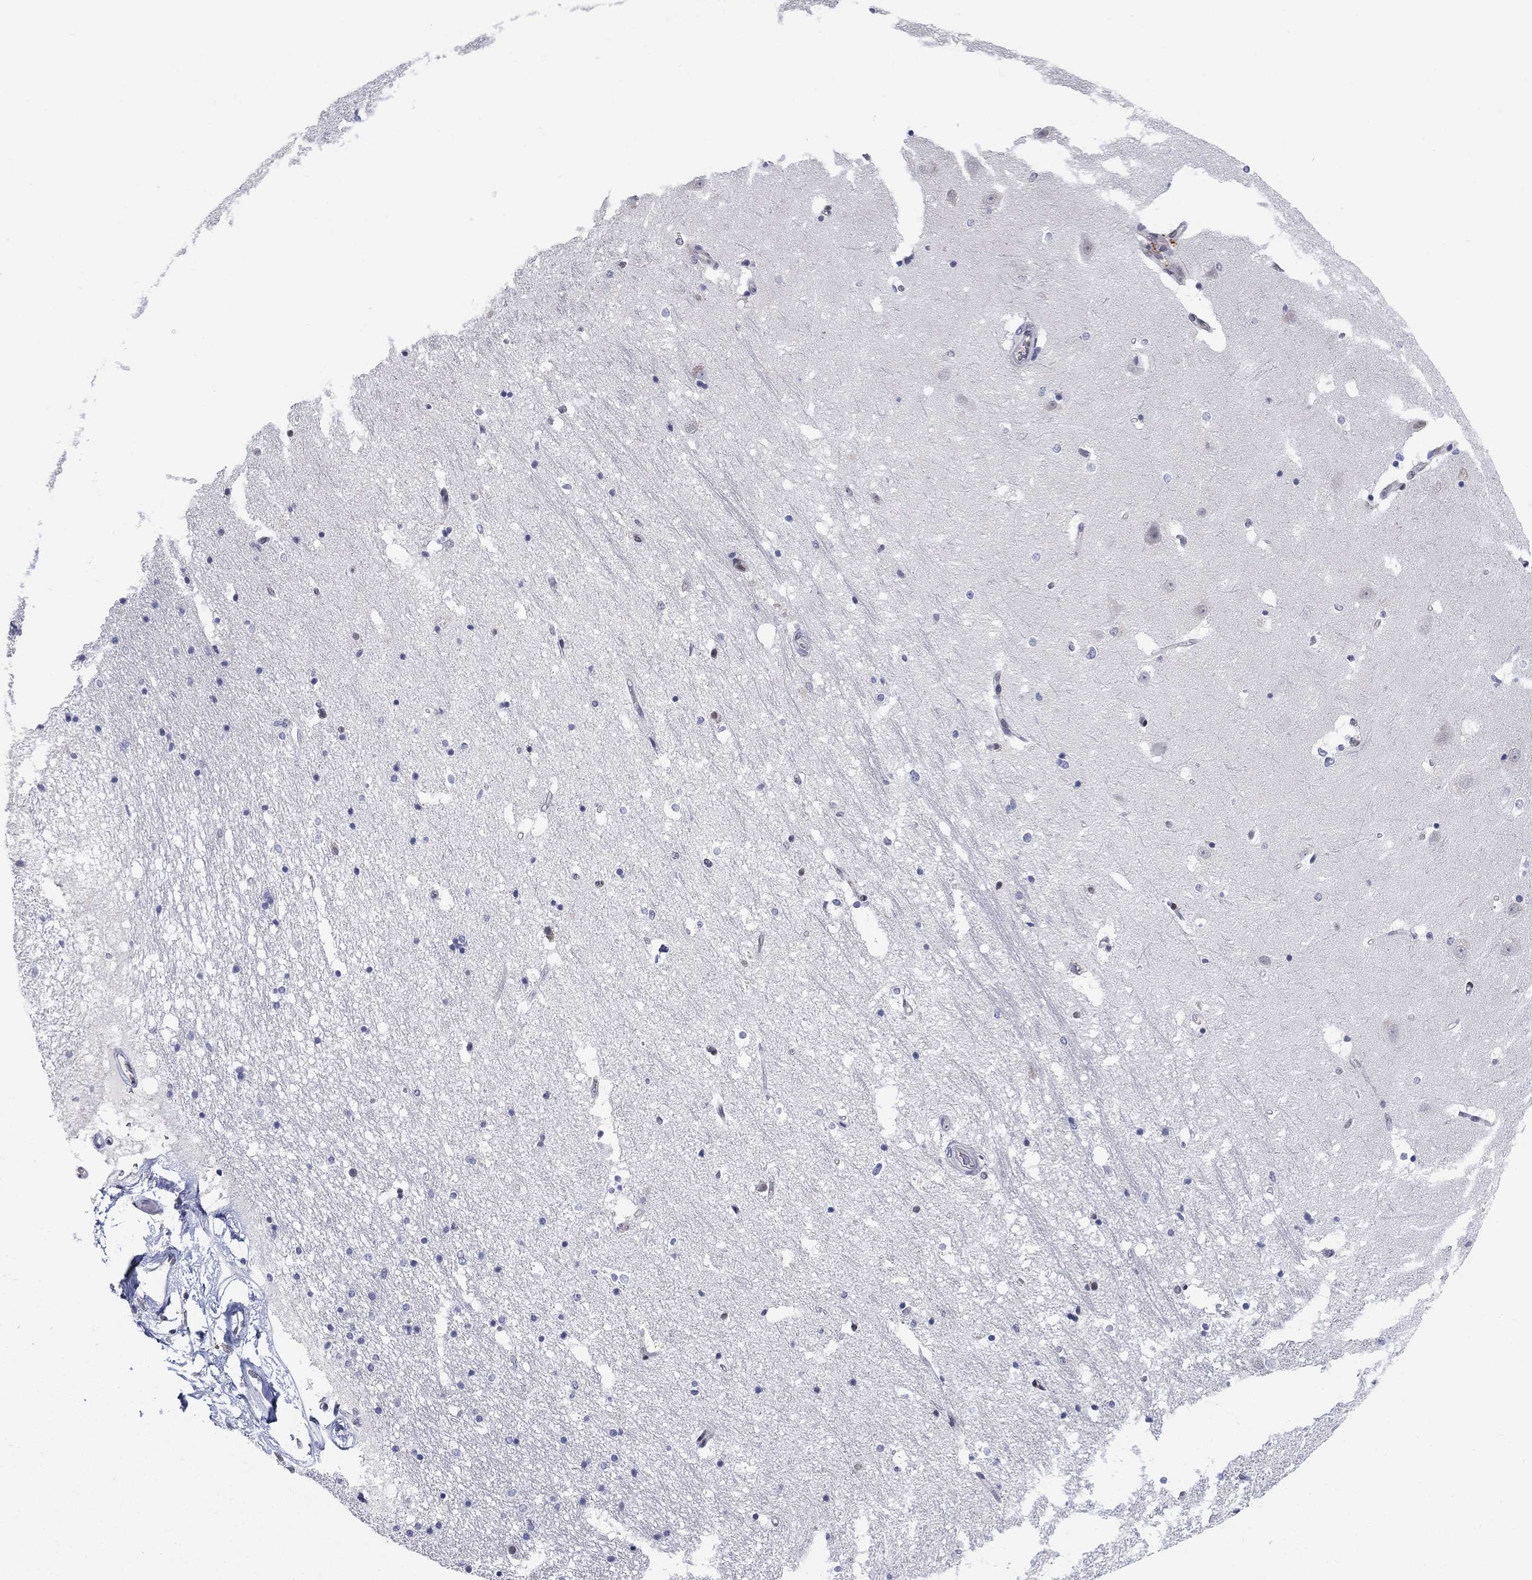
{"staining": {"intensity": "negative", "quantity": "none", "location": "none"}, "tissue": "hippocampus", "cell_type": "Glial cells", "image_type": "normal", "snomed": [{"axis": "morphology", "description": "Normal tissue, NOS"}, {"axis": "topography", "description": "Hippocampus"}], "caption": "This histopathology image is of normal hippocampus stained with immunohistochemistry to label a protein in brown with the nuclei are counter-stained blue. There is no positivity in glial cells. The staining was performed using DAB to visualize the protein expression in brown, while the nuclei were stained in blue with hematoxylin (Magnification: 20x).", "gene": "CENPE", "patient": {"sex": "male", "age": 44}}